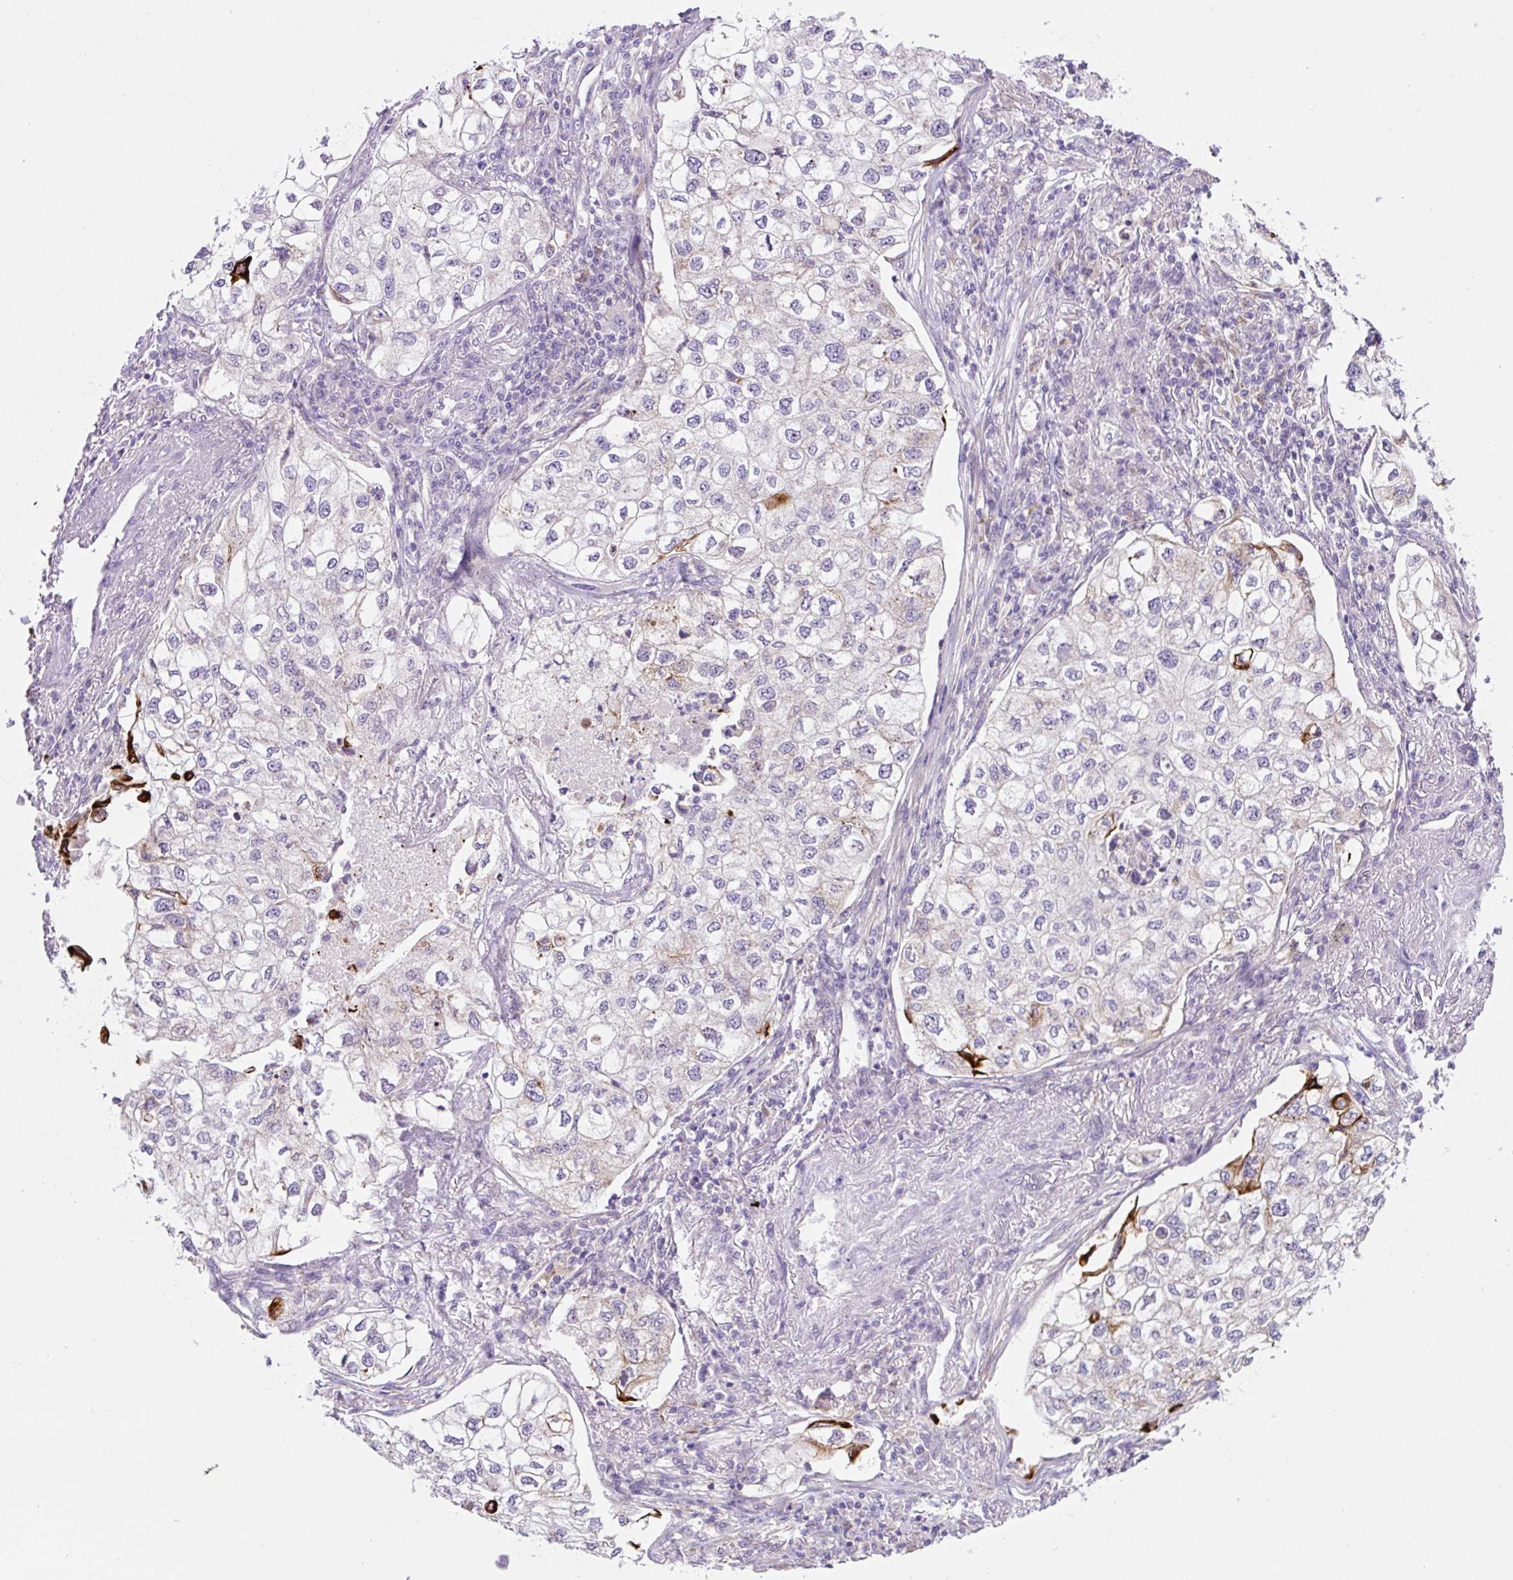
{"staining": {"intensity": "moderate", "quantity": "<25%", "location": "cytoplasmic/membranous"}, "tissue": "lung cancer", "cell_type": "Tumor cells", "image_type": "cancer", "snomed": [{"axis": "morphology", "description": "Adenocarcinoma, NOS"}, {"axis": "topography", "description": "Lung"}], "caption": "The image shows staining of adenocarcinoma (lung), revealing moderate cytoplasmic/membranous protein staining (brown color) within tumor cells. Nuclei are stained in blue.", "gene": "OGDHL", "patient": {"sex": "male", "age": 63}}